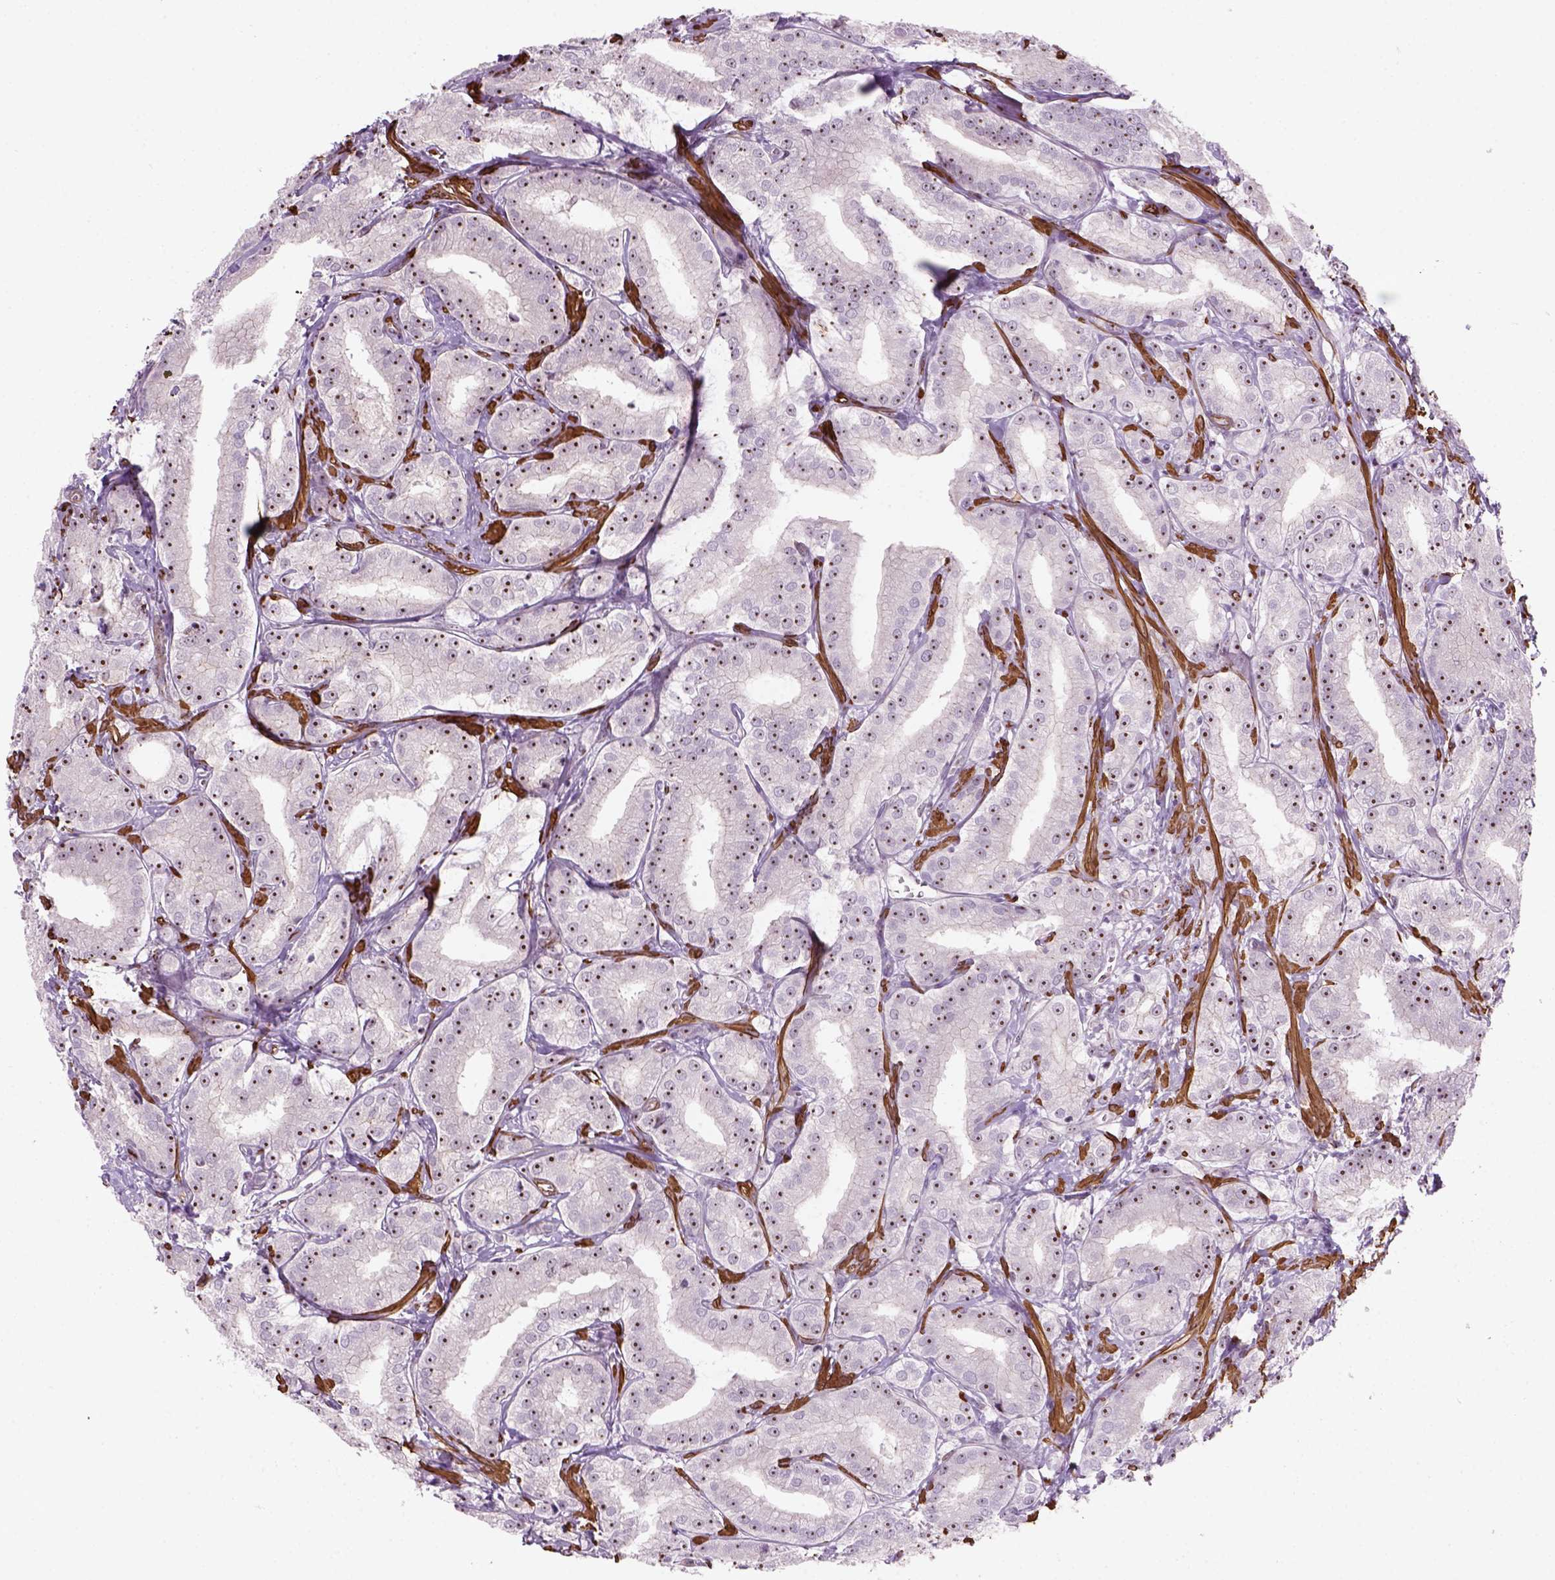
{"staining": {"intensity": "strong", "quantity": ">75%", "location": "nuclear"}, "tissue": "prostate cancer", "cell_type": "Tumor cells", "image_type": "cancer", "snomed": [{"axis": "morphology", "description": "Adenocarcinoma, High grade"}, {"axis": "topography", "description": "Prostate"}], "caption": "A micrograph showing strong nuclear positivity in about >75% of tumor cells in prostate cancer (adenocarcinoma (high-grade)), as visualized by brown immunohistochemical staining.", "gene": "RRS1", "patient": {"sex": "male", "age": 64}}